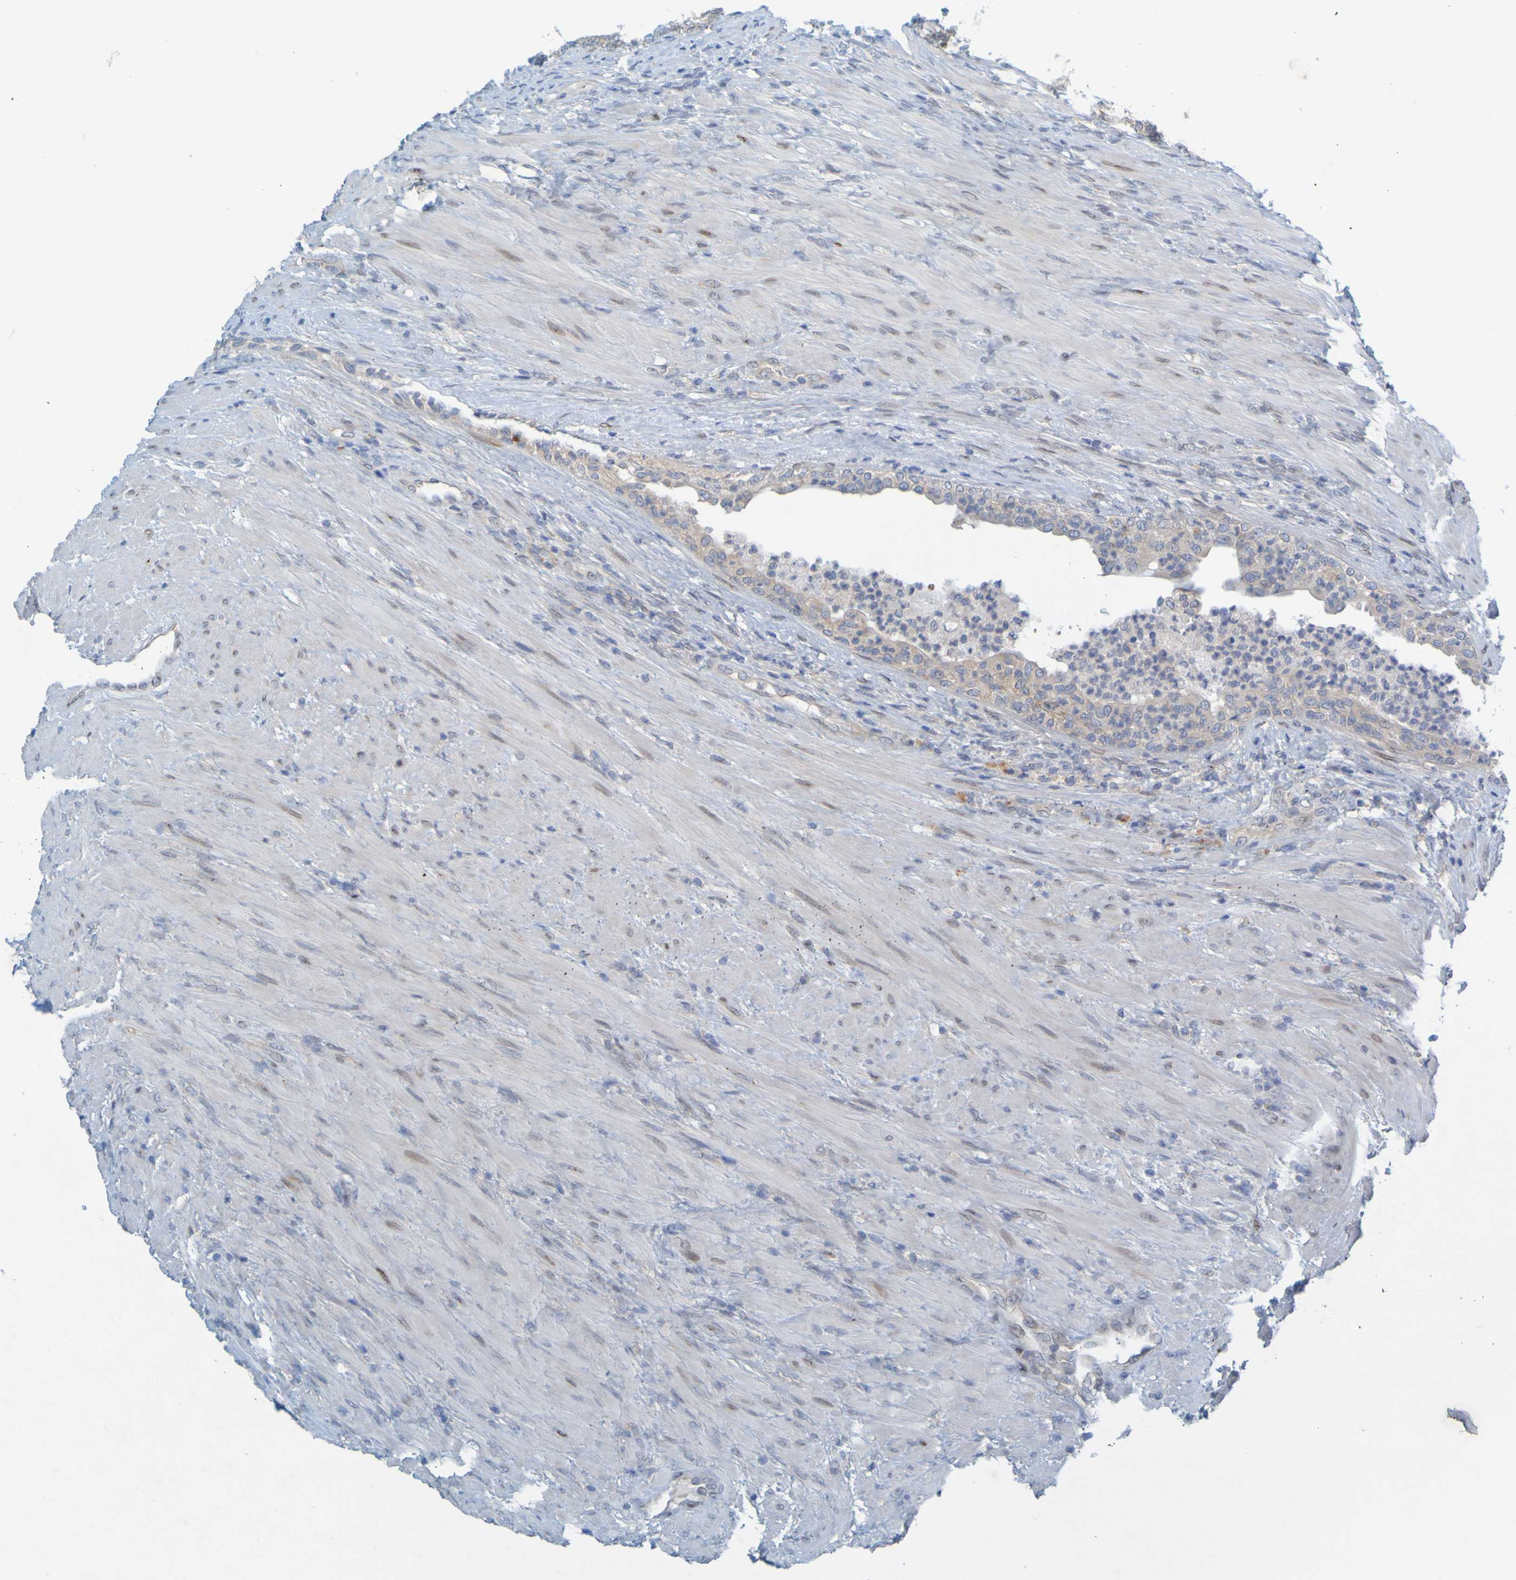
{"staining": {"intensity": "weak", "quantity": ">75%", "location": "cytoplasmic/membranous"}, "tissue": "prostate", "cell_type": "Glandular cells", "image_type": "normal", "snomed": [{"axis": "morphology", "description": "Normal tissue, NOS"}, {"axis": "topography", "description": "Prostate"}], "caption": "Prostate stained with IHC displays weak cytoplasmic/membranous positivity in about >75% of glandular cells. The protein of interest is shown in brown color, while the nuclei are stained blue.", "gene": "MAG", "patient": {"sex": "male", "age": 76}}